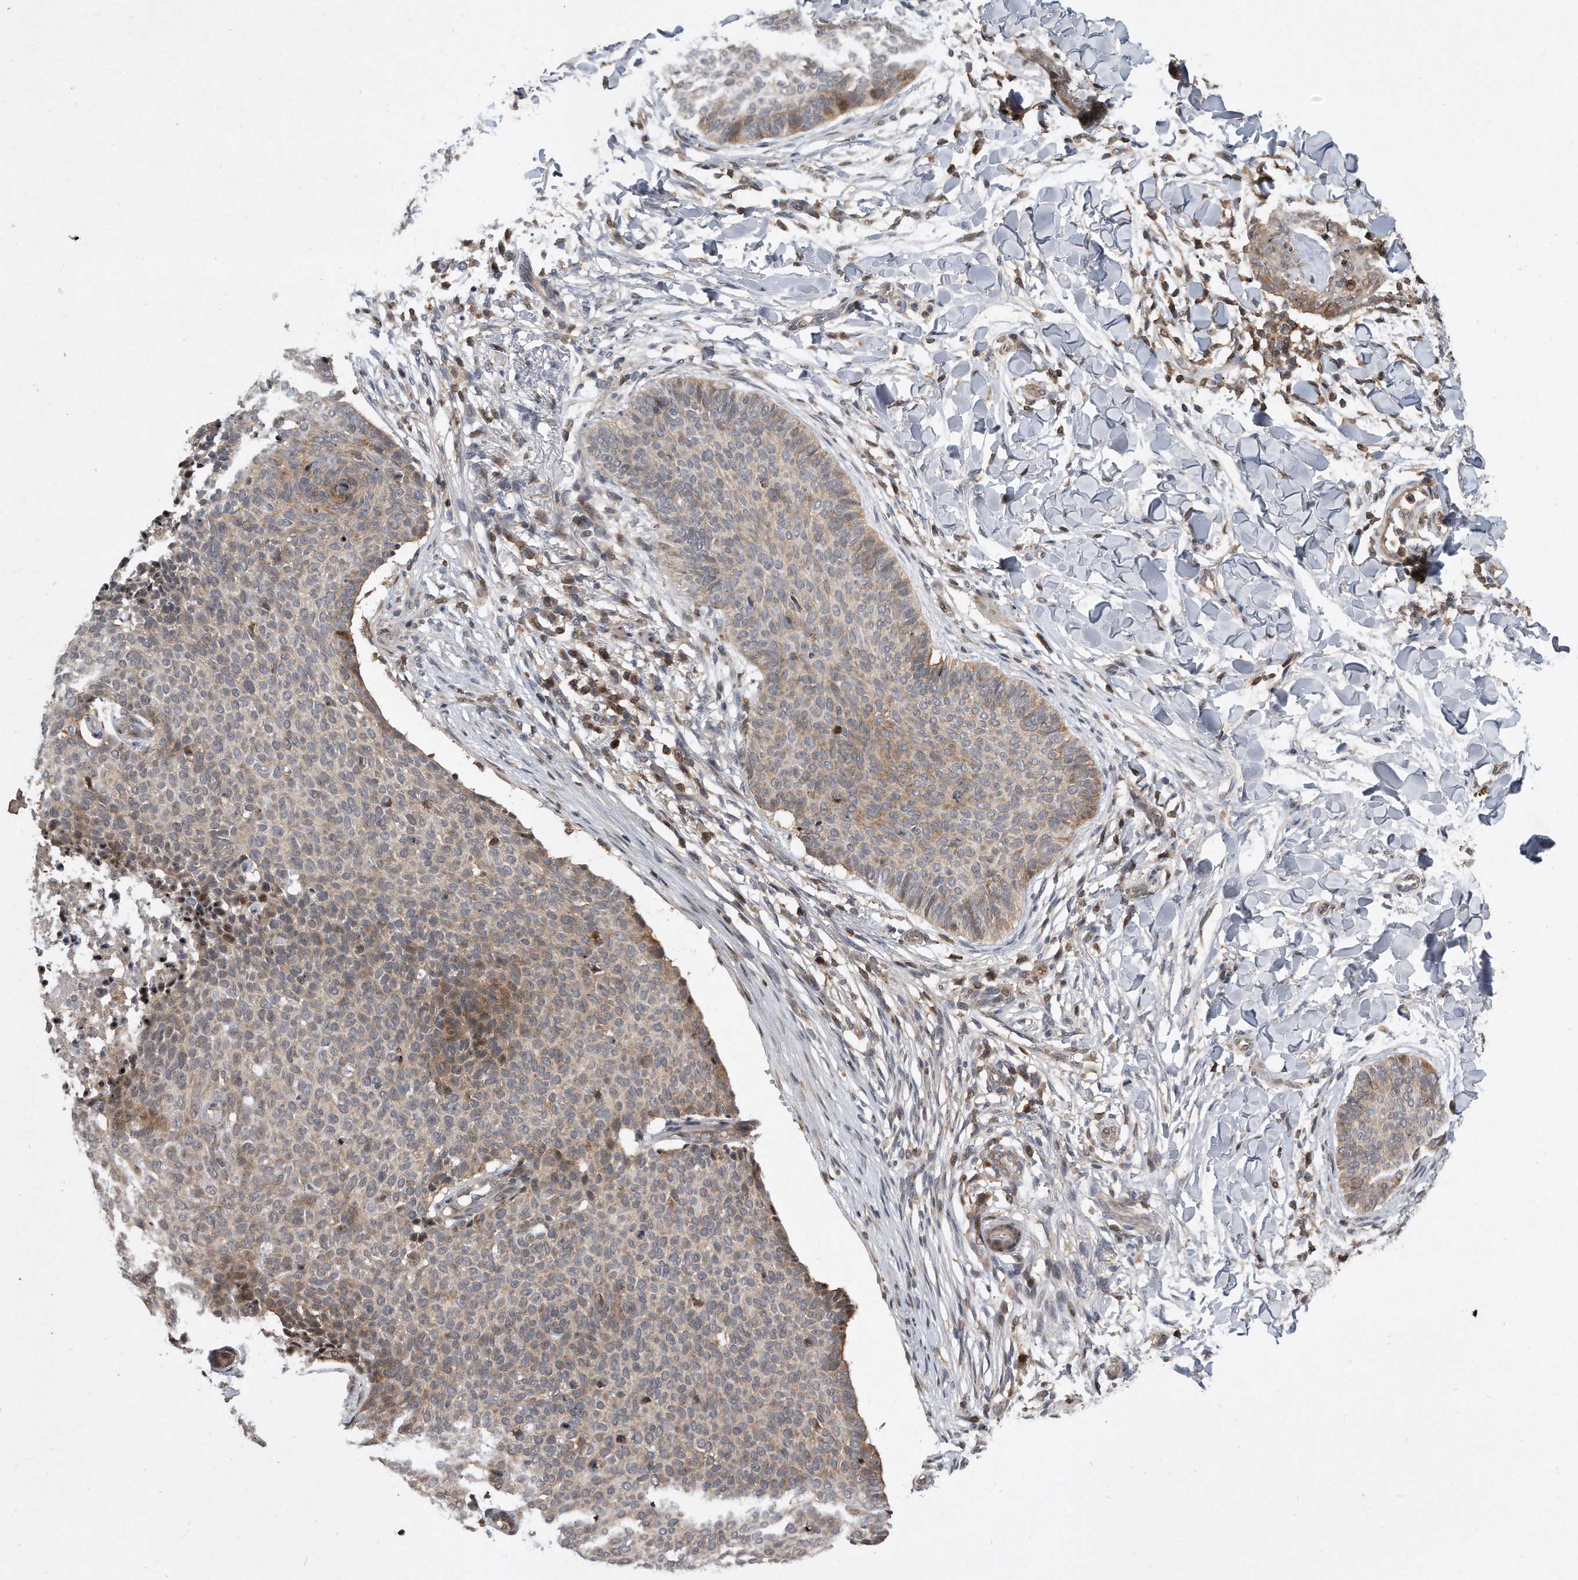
{"staining": {"intensity": "weak", "quantity": "25%-75%", "location": "cytoplasmic/membranous"}, "tissue": "skin cancer", "cell_type": "Tumor cells", "image_type": "cancer", "snomed": [{"axis": "morphology", "description": "Normal tissue, NOS"}, {"axis": "morphology", "description": "Basal cell carcinoma"}, {"axis": "topography", "description": "Skin"}], "caption": "Skin basal cell carcinoma stained for a protein exhibits weak cytoplasmic/membranous positivity in tumor cells. (Brightfield microscopy of DAB IHC at high magnification).", "gene": "PGBD2", "patient": {"sex": "male", "age": 50}}